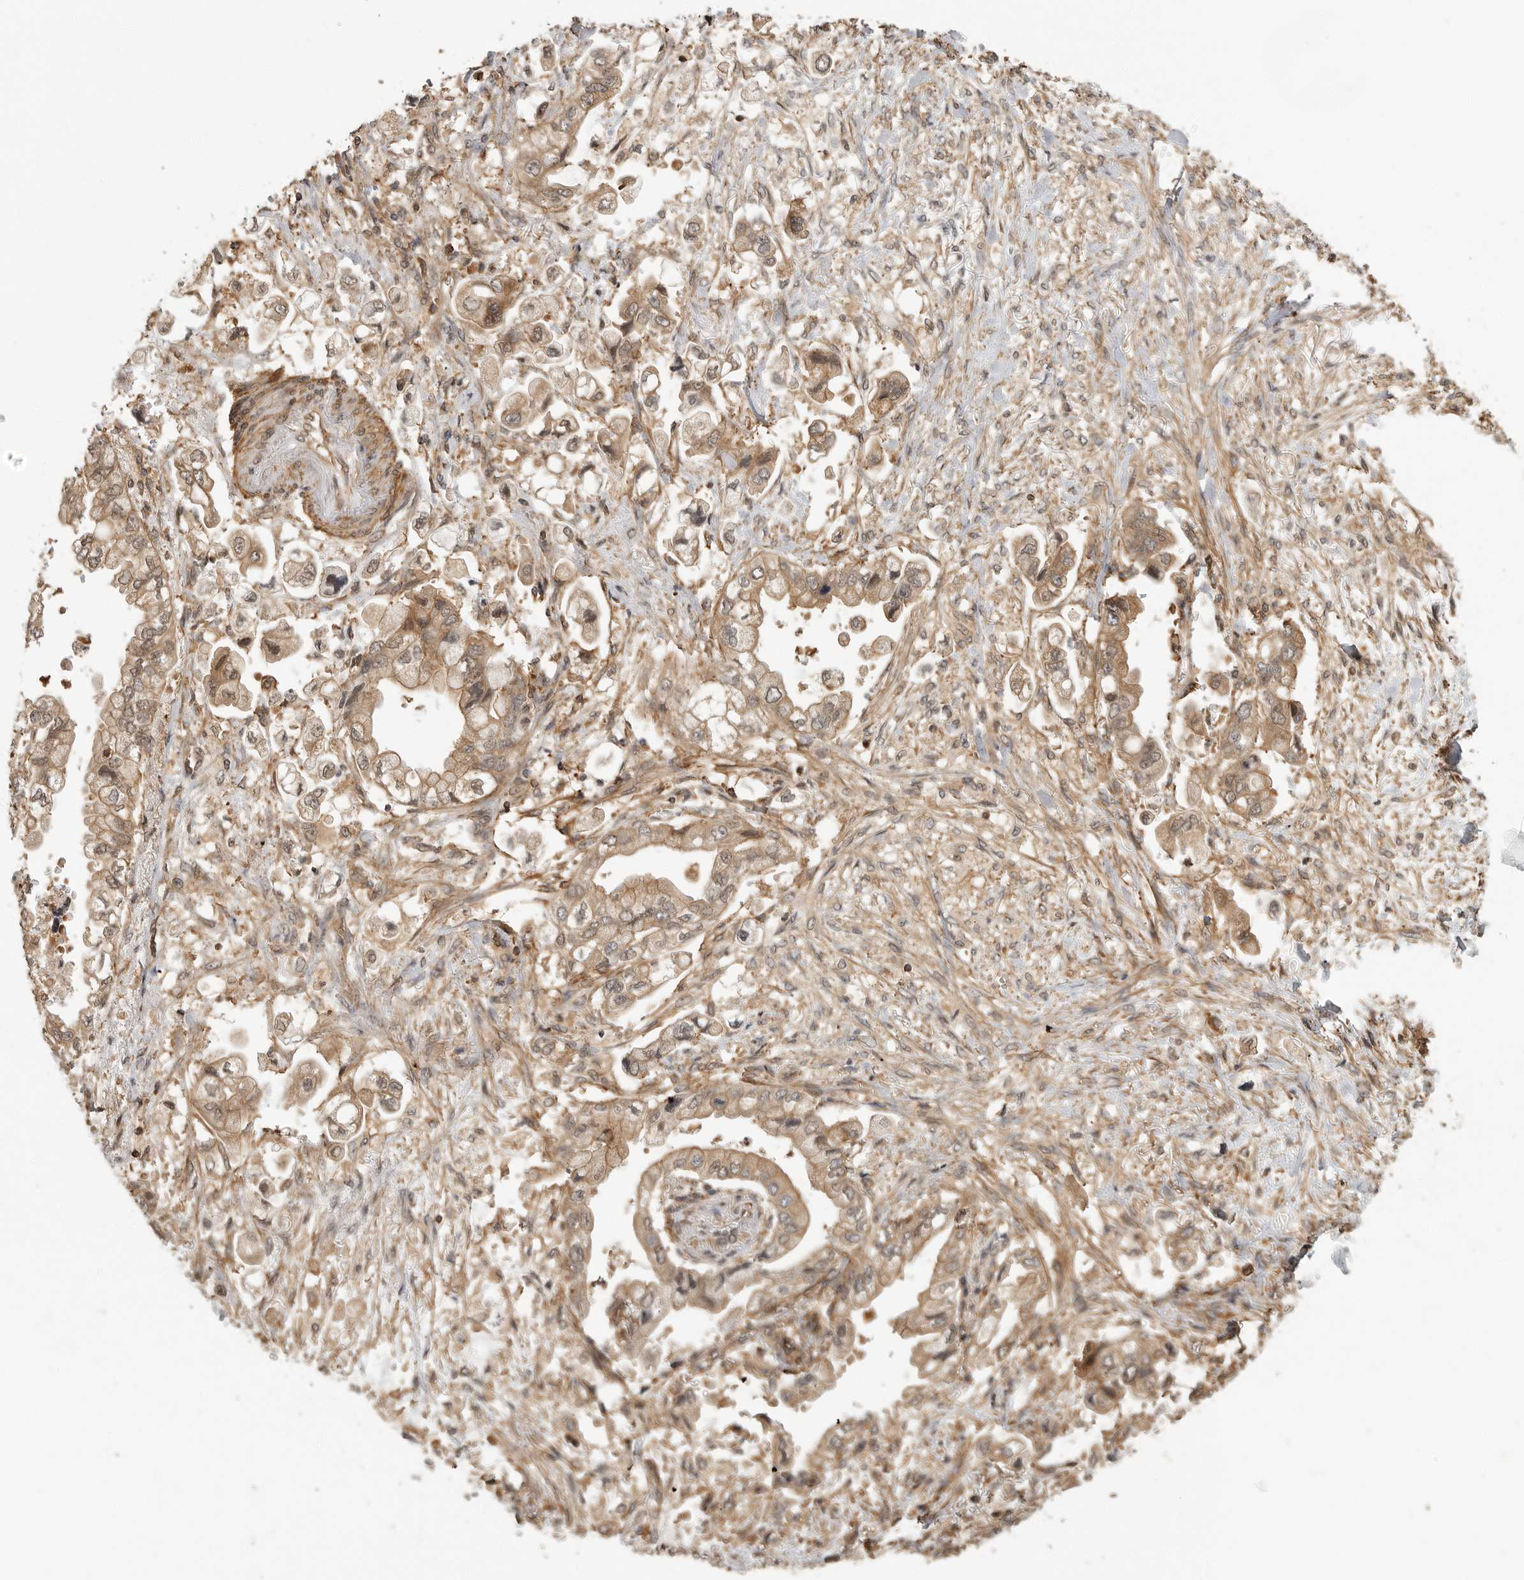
{"staining": {"intensity": "moderate", "quantity": ">75%", "location": "cytoplasmic/membranous,nuclear"}, "tissue": "stomach cancer", "cell_type": "Tumor cells", "image_type": "cancer", "snomed": [{"axis": "morphology", "description": "Adenocarcinoma, NOS"}, {"axis": "topography", "description": "Stomach"}], "caption": "A medium amount of moderate cytoplasmic/membranous and nuclear positivity is present in approximately >75% of tumor cells in adenocarcinoma (stomach) tissue.", "gene": "ERN1", "patient": {"sex": "male", "age": 62}}